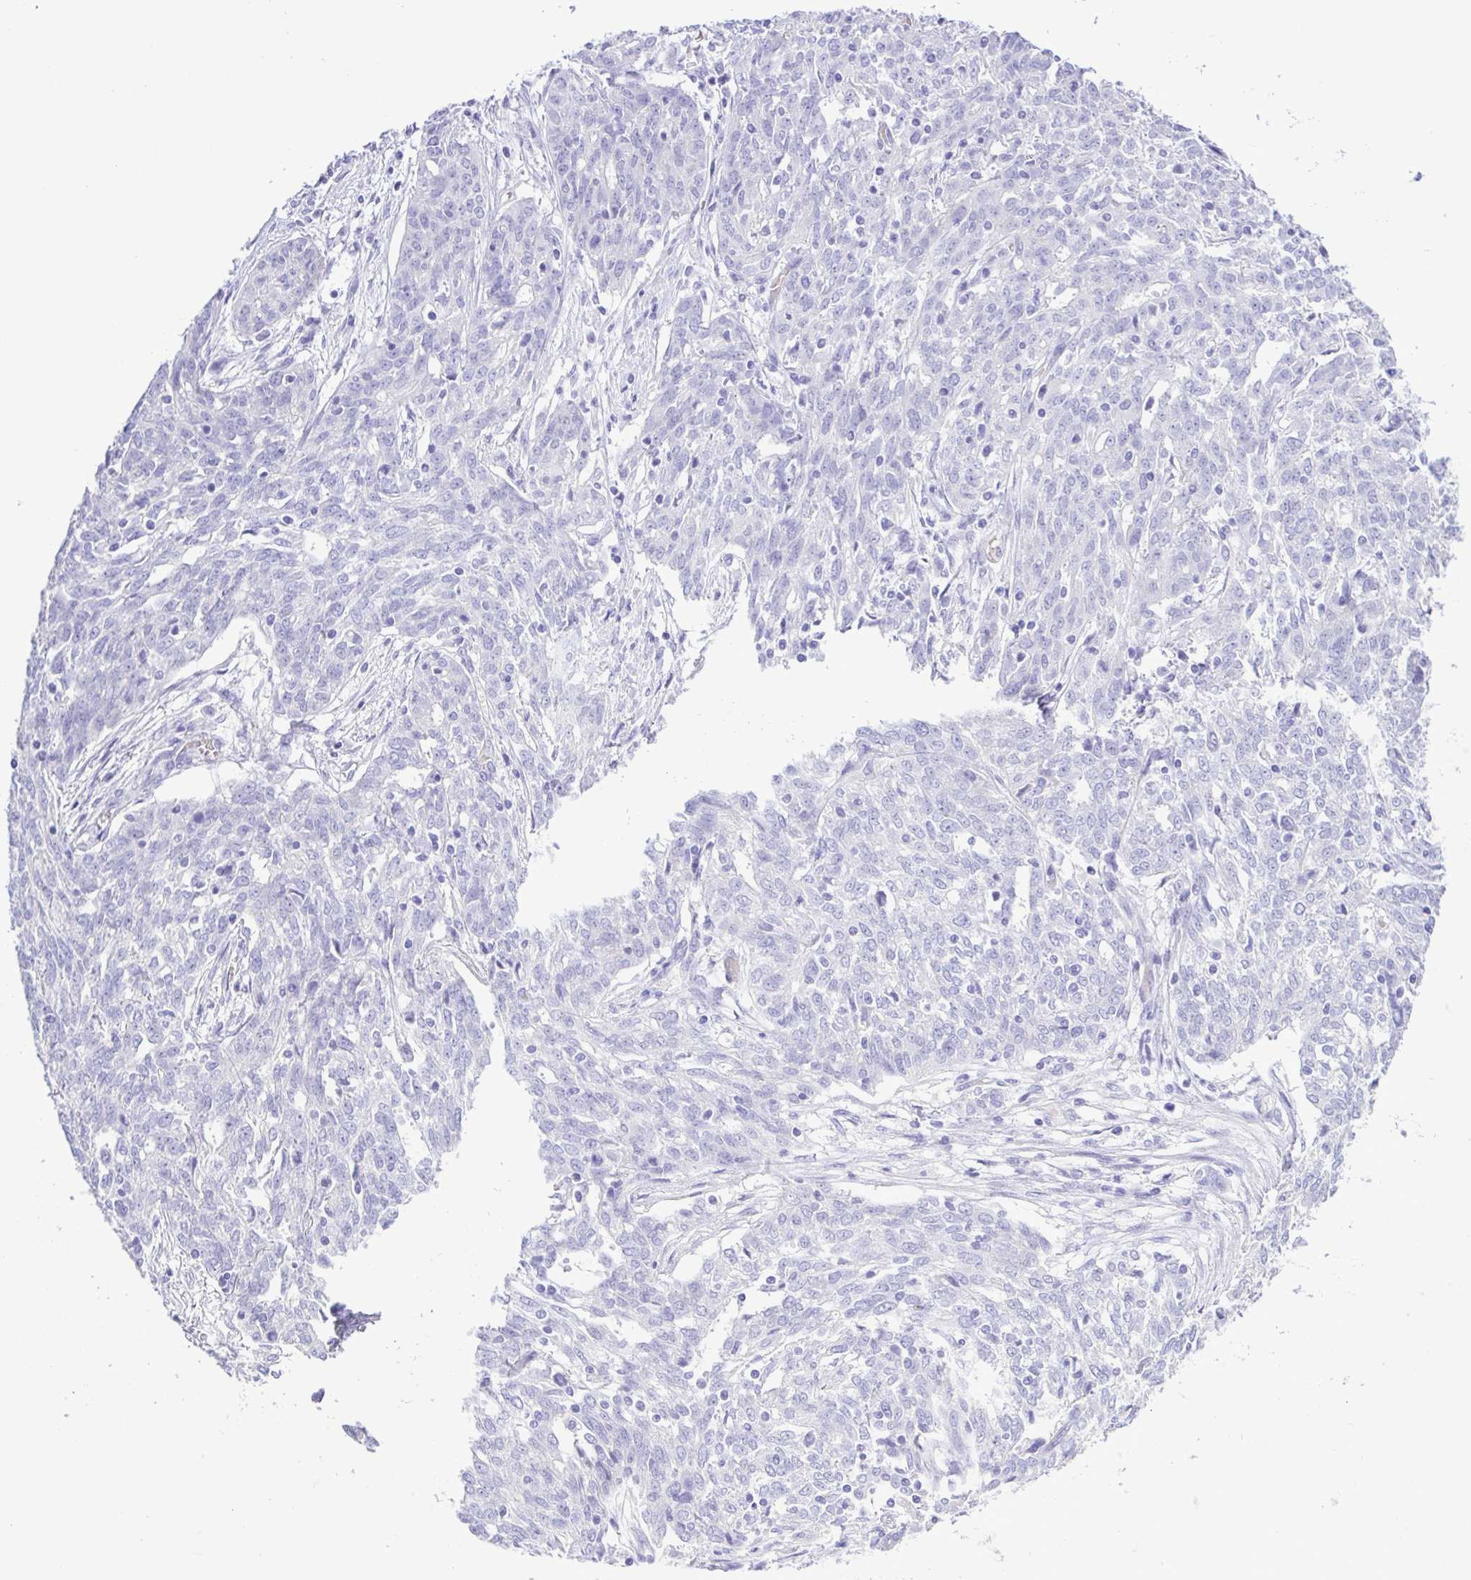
{"staining": {"intensity": "negative", "quantity": "none", "location": "none"}, "tissue": "ovarian cancer", "cell_type": "Tumor cells", "image_type": "cancer", "snomed": [{"axis": "morphology", "description": "Cystadenocarcinoma, serous, NOS"}, {"axis": "topography", "description": "Ovary"}], "caption": "High magnification brightfield microscopy of ovarian serous cystadenocarcinoma stained with DAB (3,3'-diaminobenzidine) (brown) and counterstained with hematoxylin (blue): tumor cells show no significant staining.", "gene": "CYP11A1", "patient": {"sex": "female", "age": 67}}